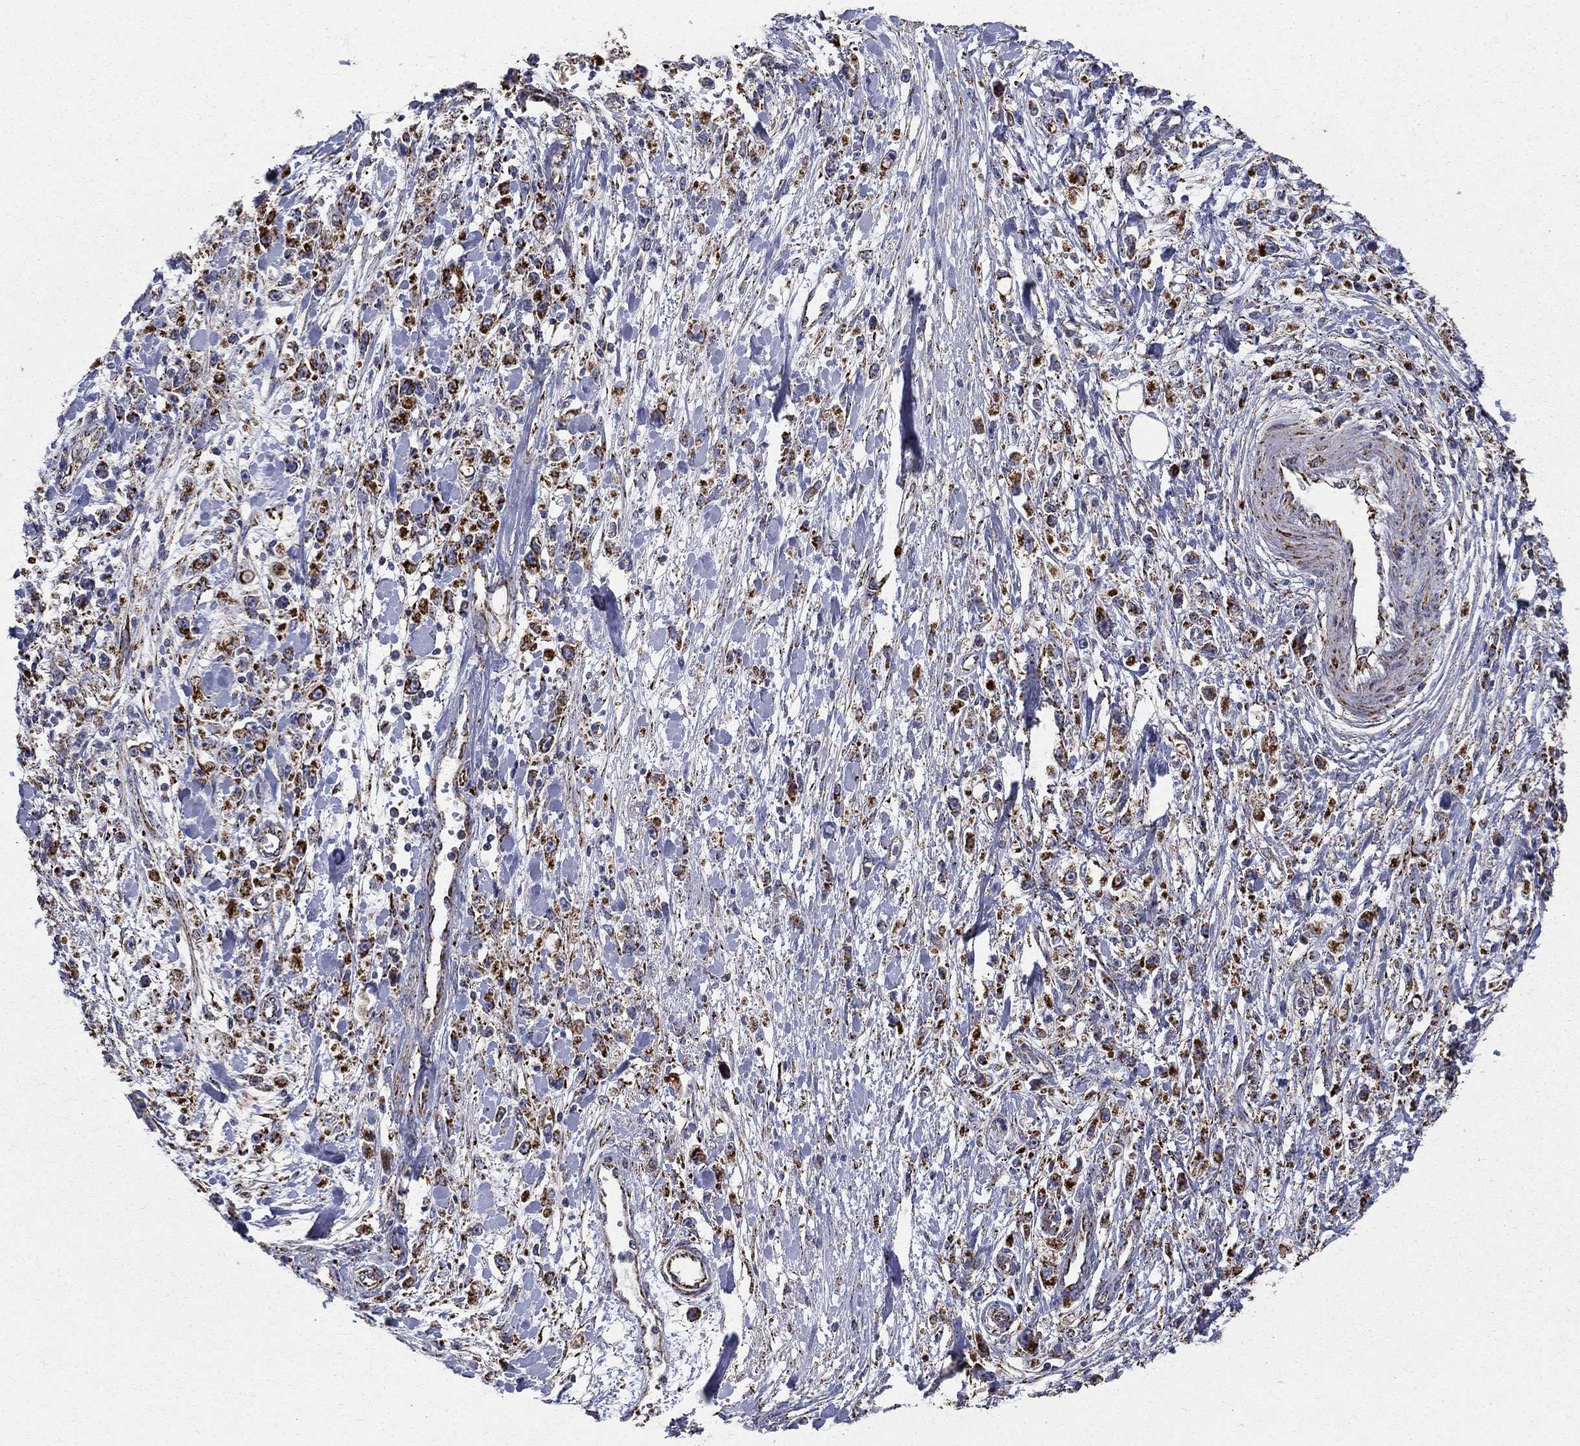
{"staining": {"intensity": "strong", "quantity": ">75%", "location": "cytoplasmic/membranous"}, "tissue": "stomach cancer", "cell_type": "Tumor cells", "image_type": "cancer", "snomed": [{"axis": "morphology", "description": "Adenocarcinoma, NOS"}, {"axis": "topography", "description": "Stomach"}], "caption": "Protein analysis of stomach cancer (adenocarcinoma) tissue shows strong cytoplasmic/membranous positivity in approximately >75% of tumor cells. The staining was performed using DAB to visualize the protein expression in brown, while the nuclei were stained in blue with hematoxylin (Magnification: 20x).", "gene": "GCSH", "patient": {"sex": "female", "age": 59}}